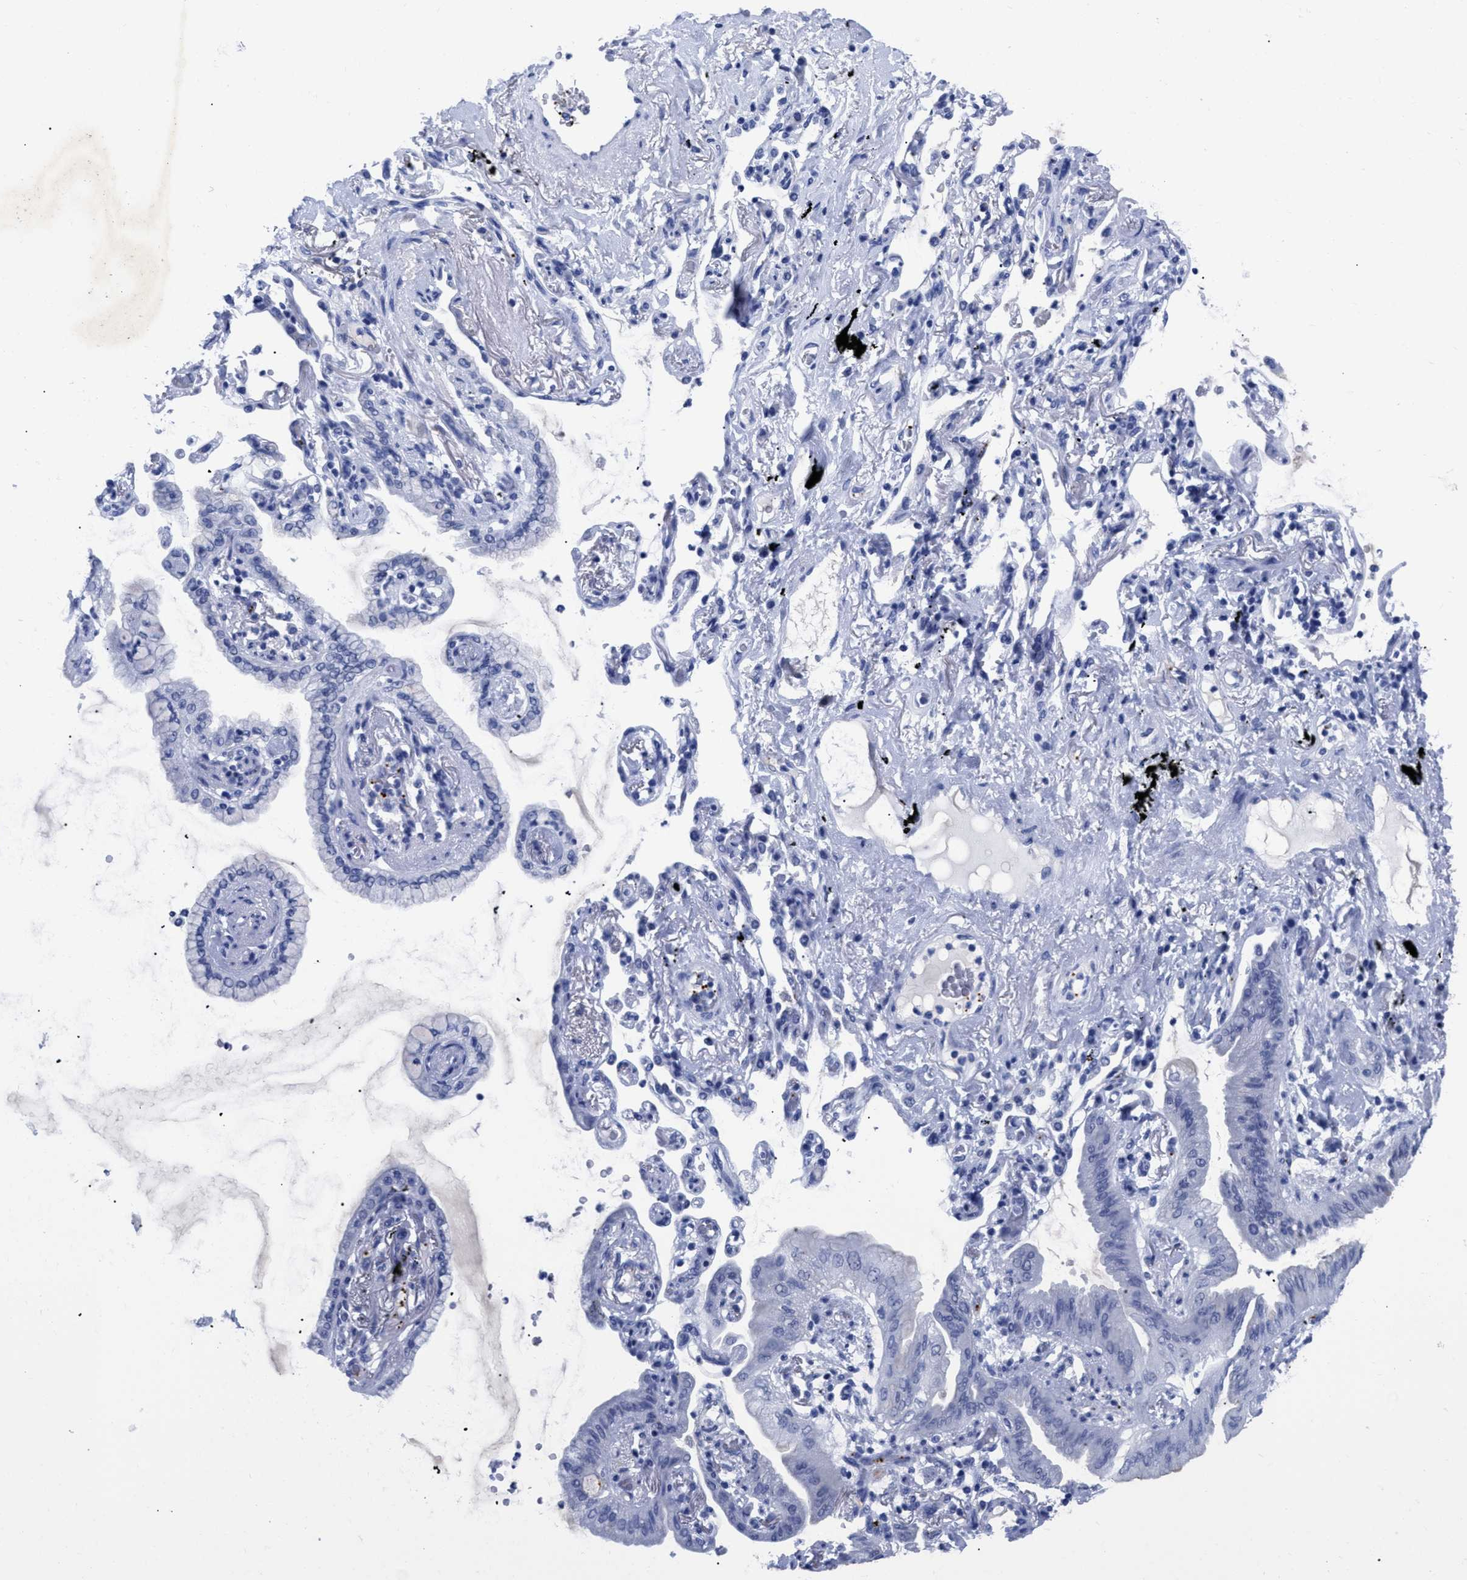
{"staining": {"intensity": "negative", "quantity": "none", "location": "none"}, "tissue": "lung cancer", "cell_type": "Tumor cells", "image_type": "cancer", "snomed": [{"axis": "morphology", "description": "Normal tissue, NOS"}, {"axis": "morphology", "description": "Adenocarcinoma, NOS"}, {"axis": "topography", "description": "Bronchus"}, {"axis": "topography", "description": "Lung"}], "caption": "Immunohistochemistry (IHC) photomicrograph of neoplastic tissue: lung adenocarcinoma stained with DAB displays no significant protein staining in tumor cells.", "gene": "TREML1", "patient": {"sex": "female", "age": 70}}